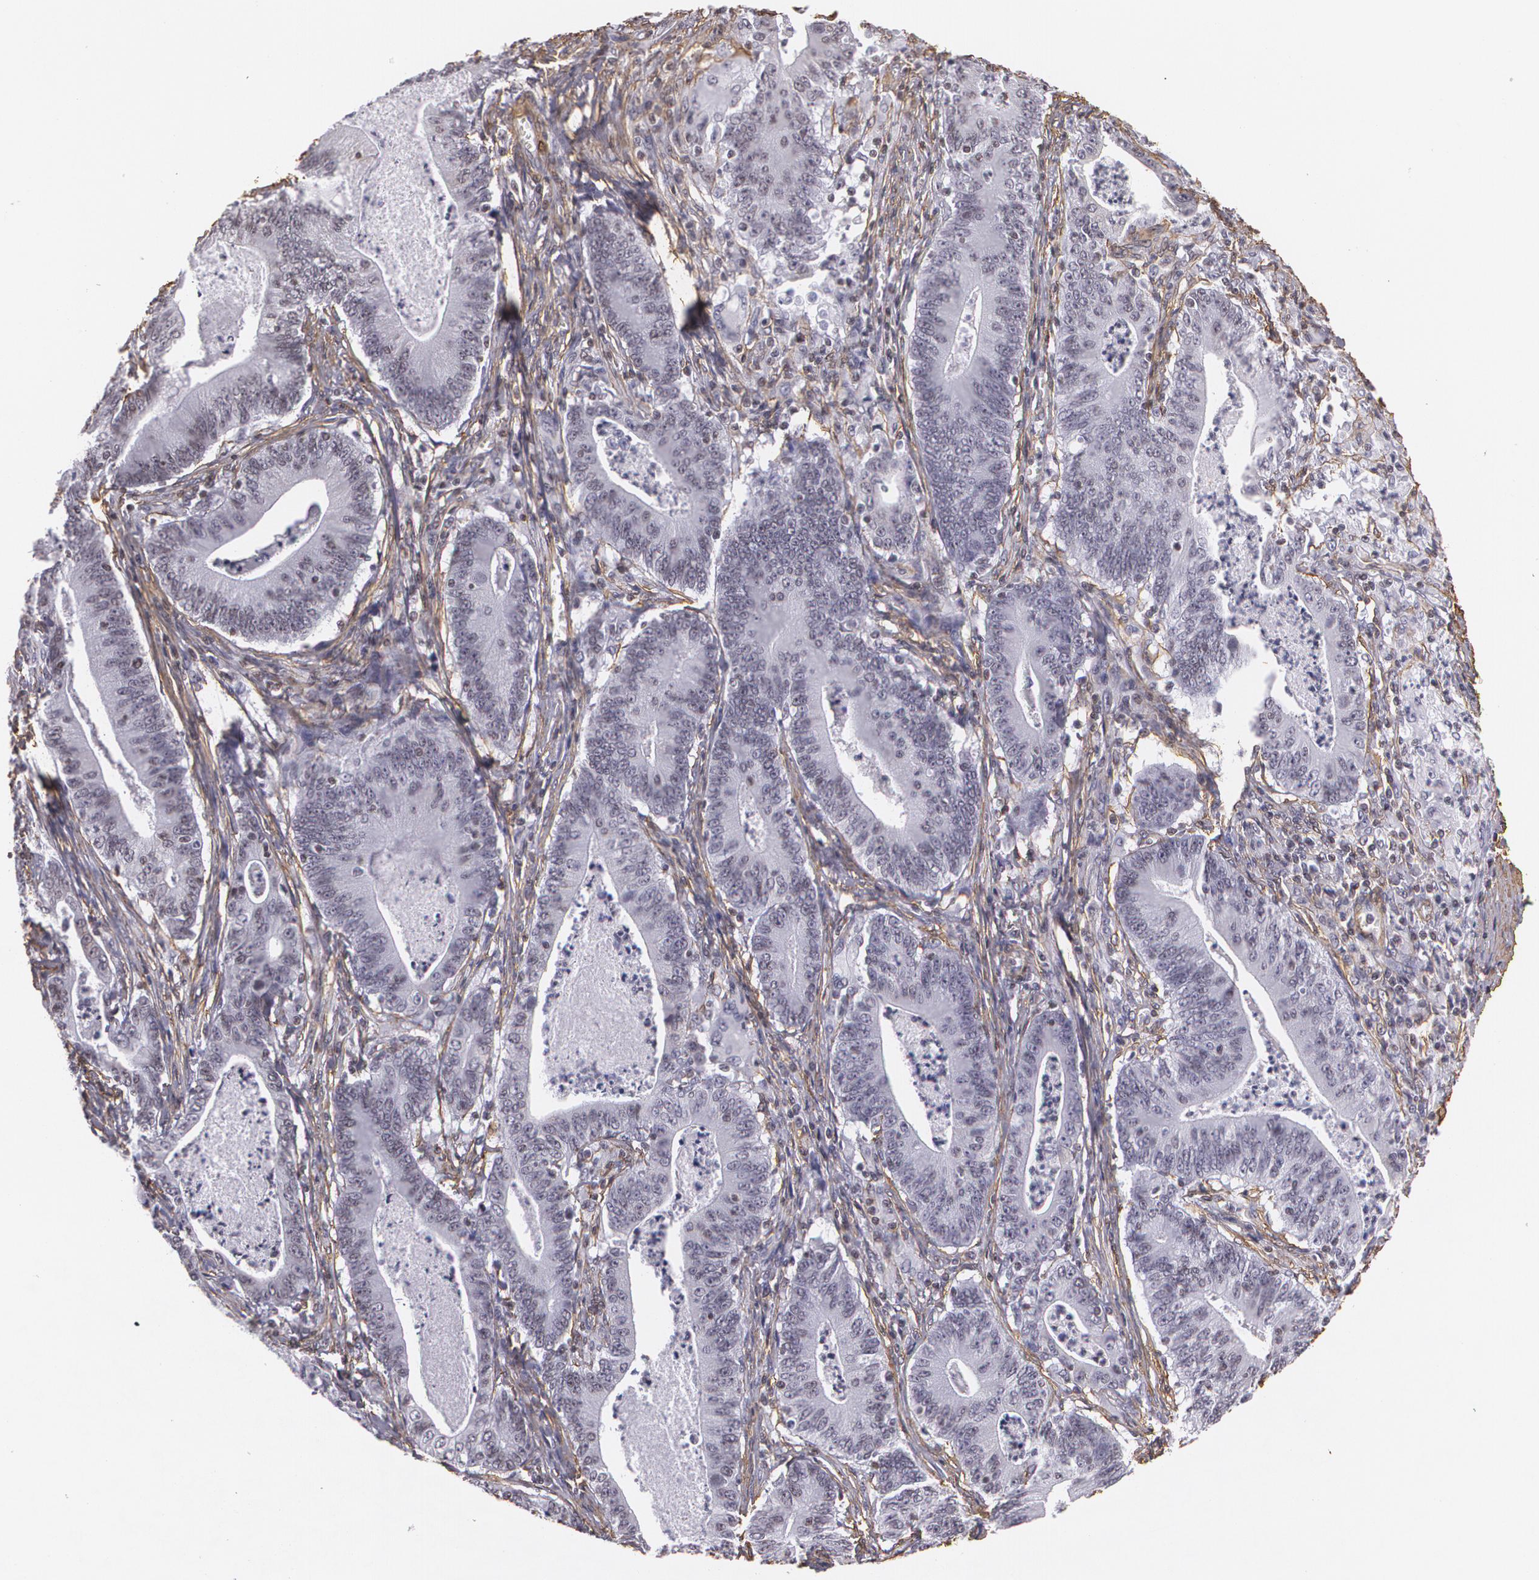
{"staining": {"intensity": "negative", "quantity": "none", "location": "none"}, "tissue": "stomach cancer", "cell_type": "Tumor cells", "image_type": "cancer", "snomed": [{"axis": "morphology", "description": "Adenocarcinoma, NOS"}, {"axis": "topography", "description": "Stomach, lower"}], "caption": "Immunohistochemistry of stomach cancer (adenocarcinoma) shows no staining in tumor cells.", "gene": "VAMP1", "patient": {"sex": "female", "age": 86}}